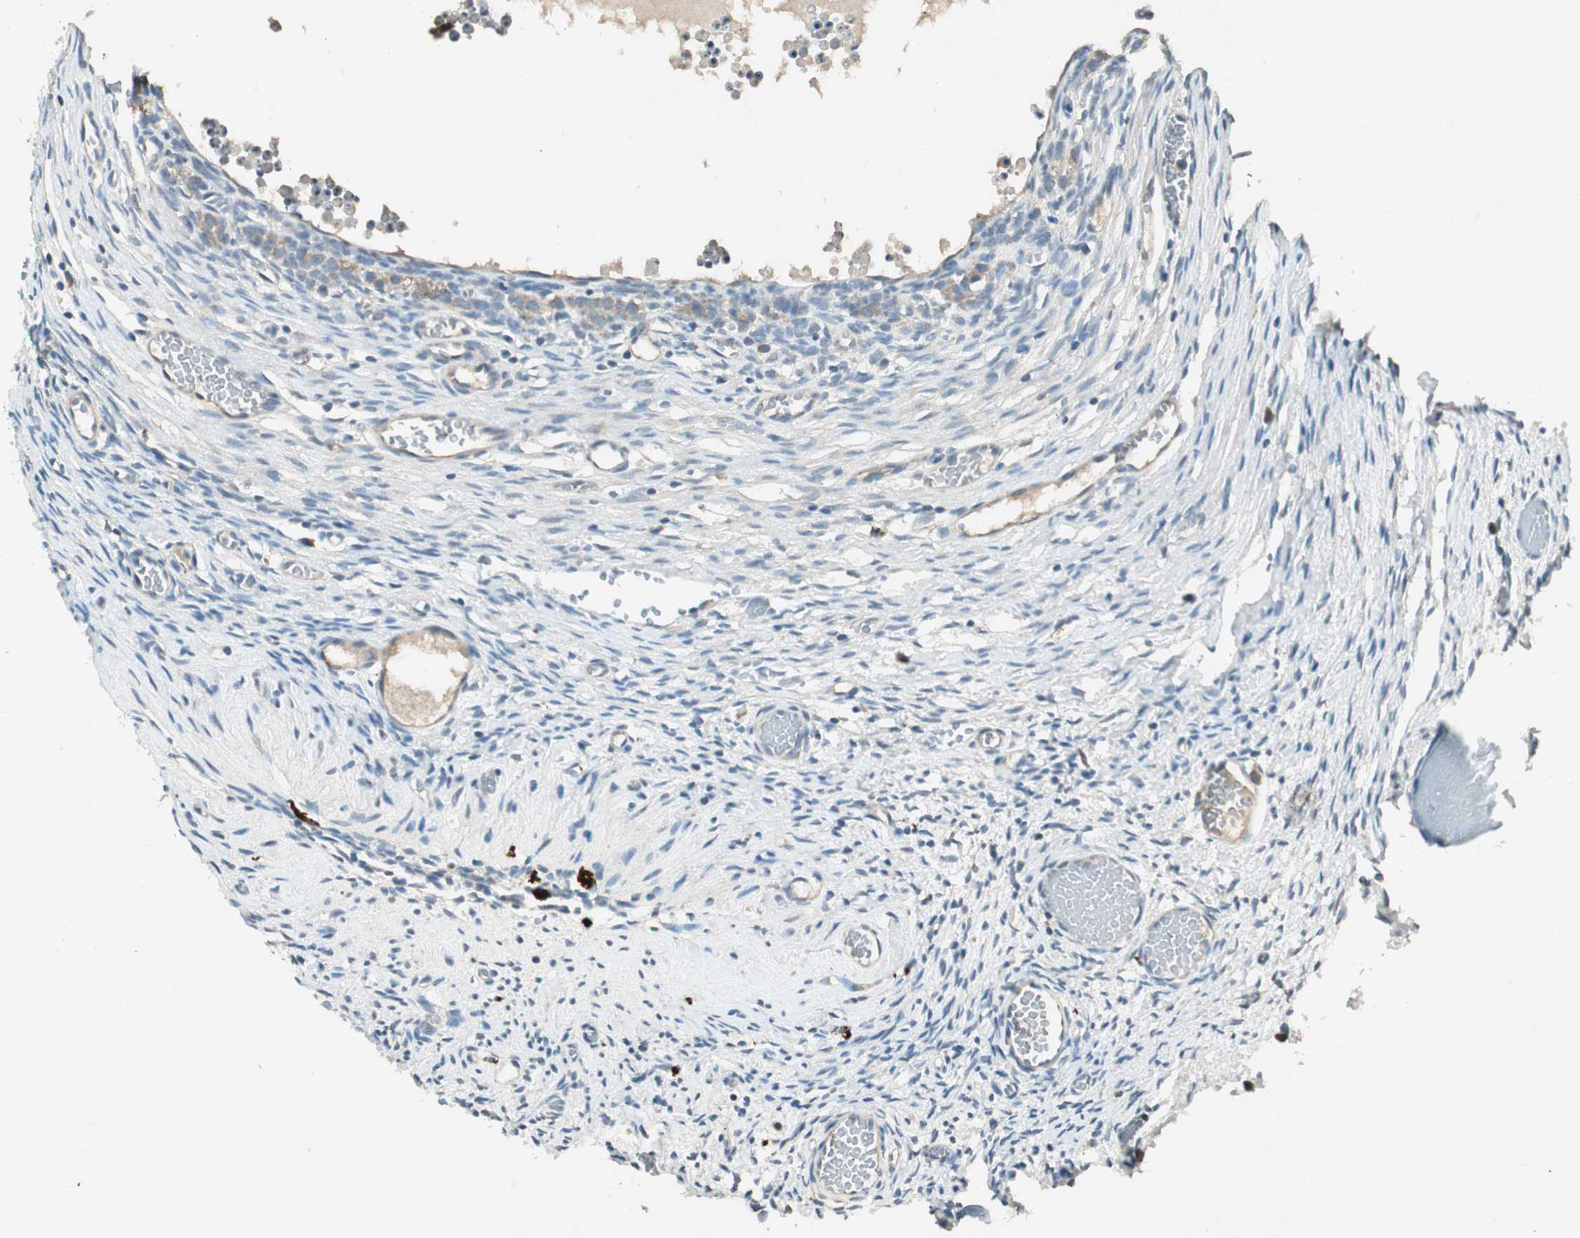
{"staining": {"intensity": "weak", "quantity": "<25%", "location": "cytoplasmic/membranous"}, "tissue": "ovary", "cell_type": "Ovarian stroma cells", "image_type": "normal", "snomed": [{"axis": "morphology", "description": "Normal tissue, NOS"}, {"axis": "topography", "description": "Ovary"}], "caption": "This is an immunohistochemistry photomicrograph of unremarkable ovary. There is no expression in ovarian stroma cells.", "gene": "NKAIN1", "patient": {"sex": "female", "age": 35}}